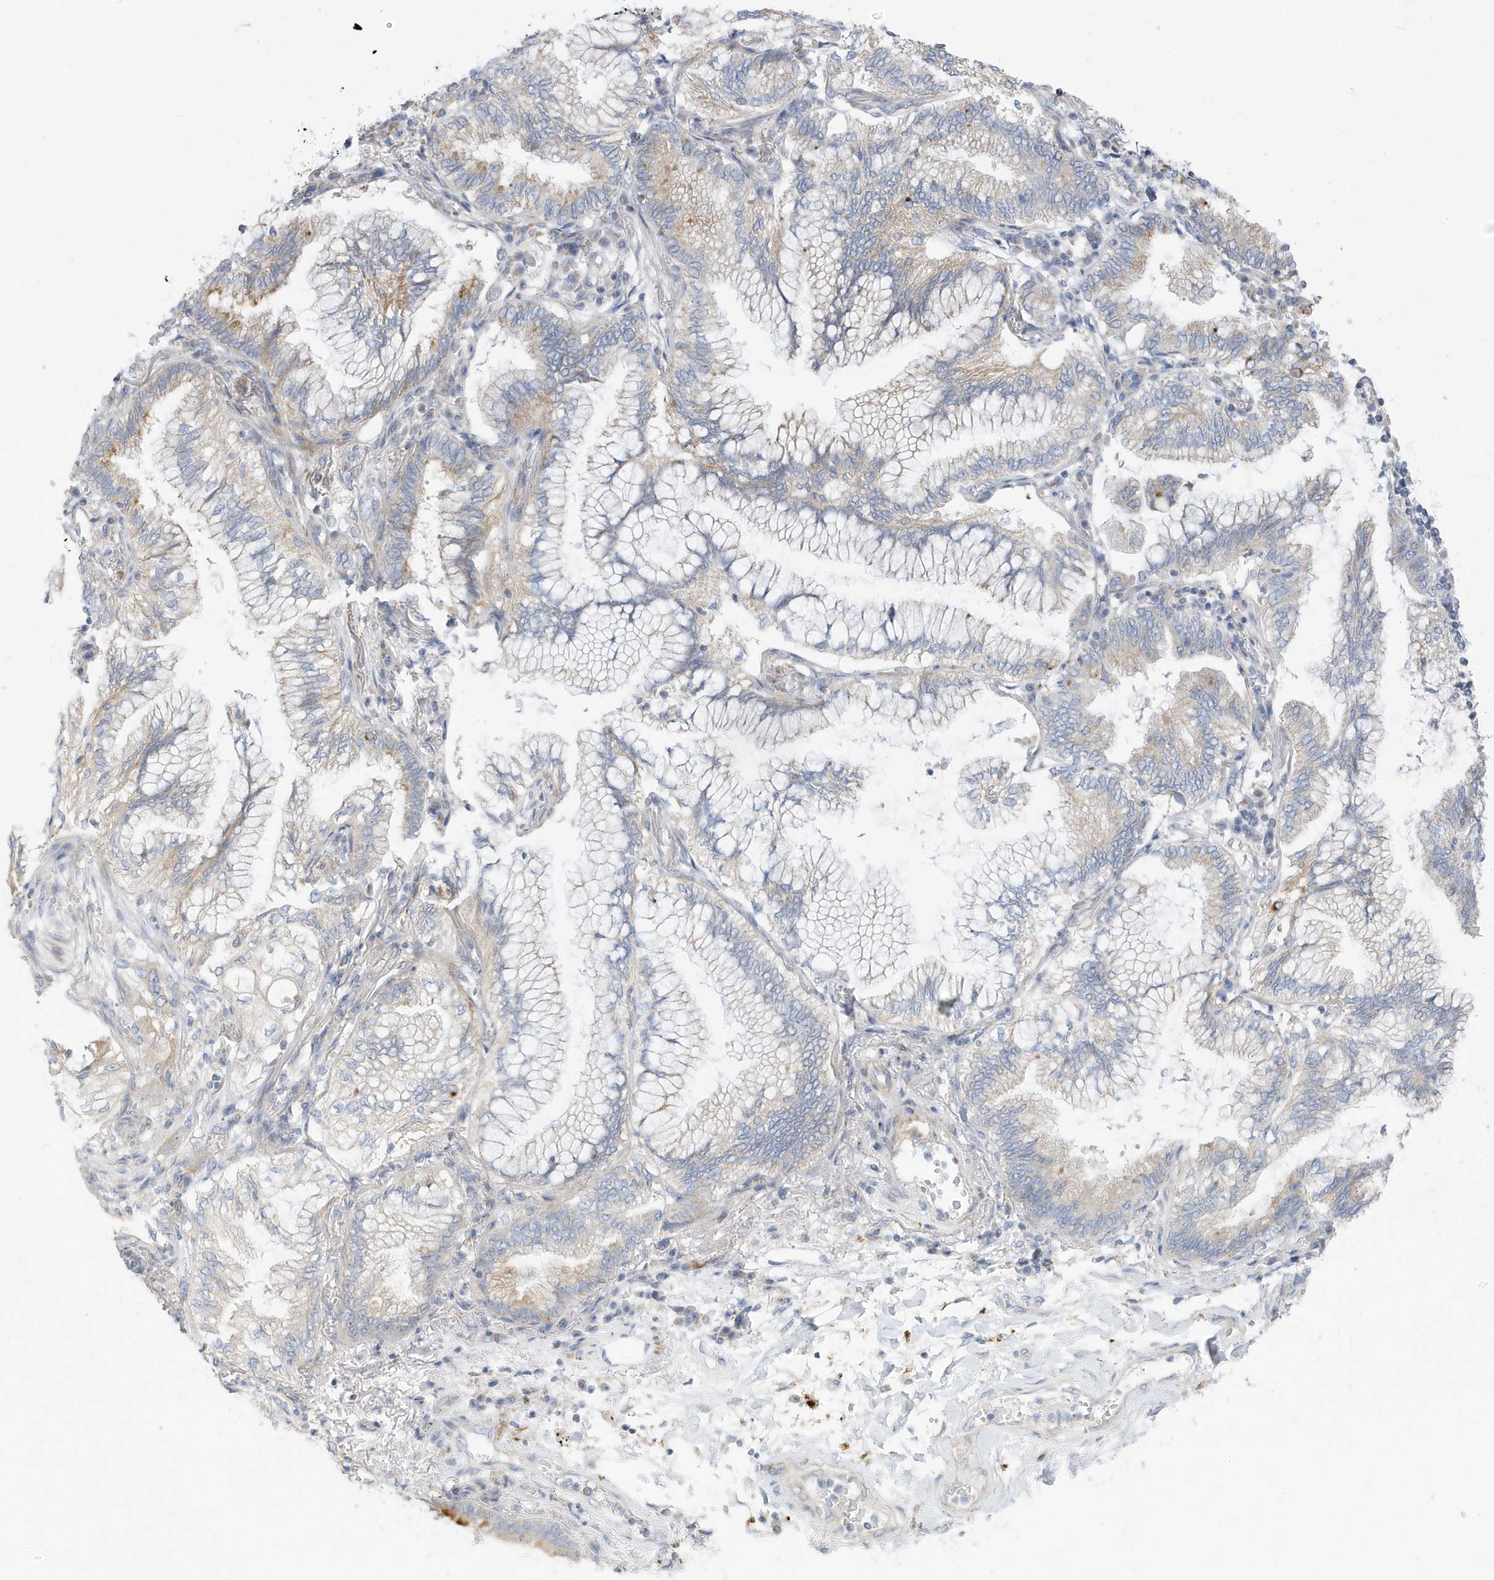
{"staining": {"intensity": "weak", "quantity": "25%-75%", "location": "cytoplasmic/membranous"}, "tissue": "lung cancer", "cell_type": "Tumor cells", "image_type": "cancer", "snomed": [{"axis": "morphology", "description": "Adenocarcinoma, NOS"}, {"axis": "topography", "description": "Lung"}], "caption": "Human adenocarcinoma (lung) stained with a brown dye shows weak cytoplasmic/membranous positive expression in about 25%-75% of tumor cells.", "gene": "ATP13A5", "patient": {"sex": "female", "age": 70}}